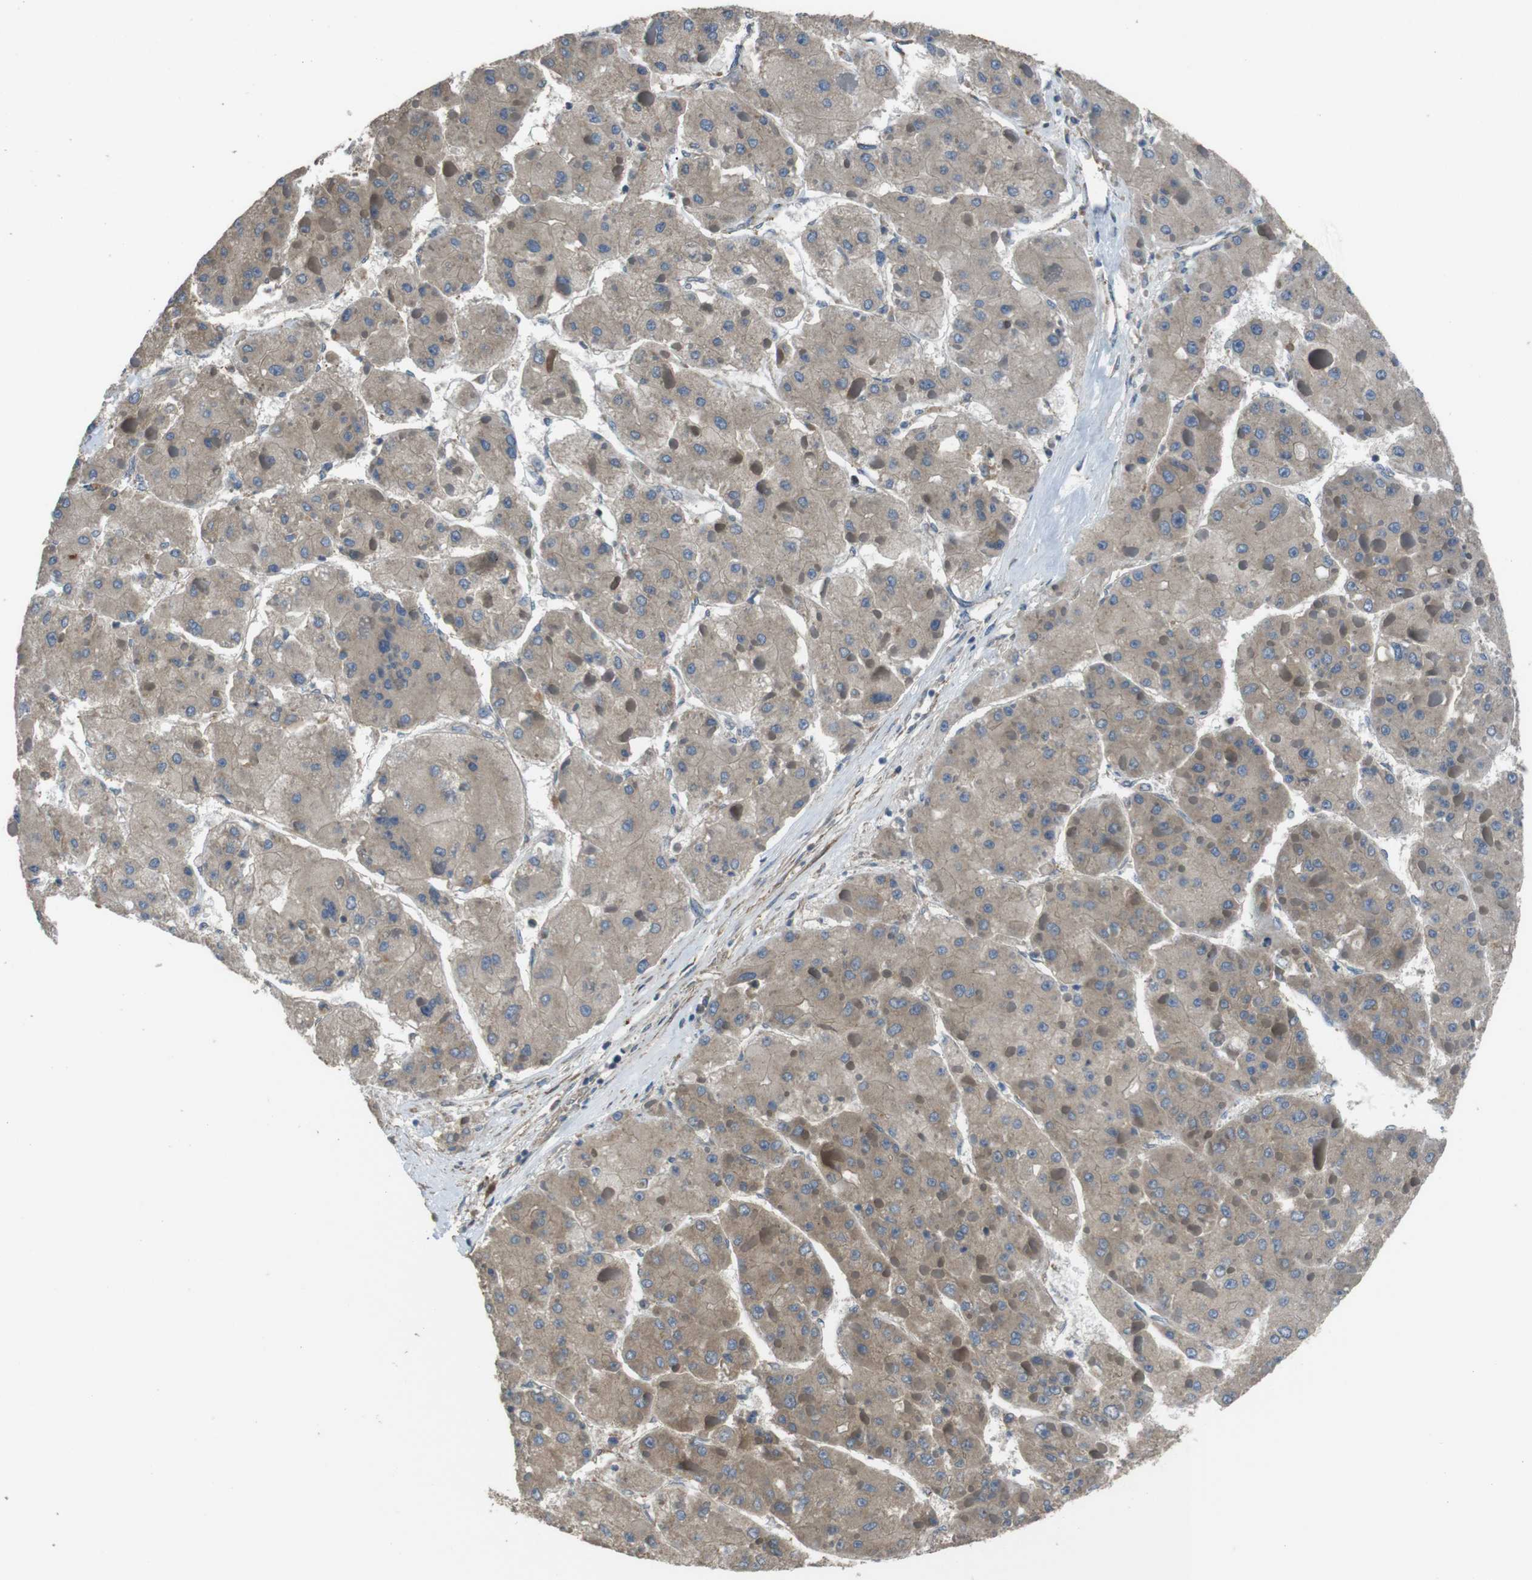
{"staining": {"intensity": "weak", "quantity": ">75%", "location": "cytoplasmic/membranous"}, "tissue": "liver cancer", "cell_type": "Tumor cells", "image_type": "cancer", "snomed": [{"axis": "morphology", "description": "Carcinoma, Hepatocellular, NOS"}, {"axis": "topography", "description": "Liver"}], "caption": "Liver cancer (hepatocellular carcinoma) stained with a protein marker displays weak staining in tumor cells.", "gene": "FUT2", "patient": {"sex": "female", "age": 73}}